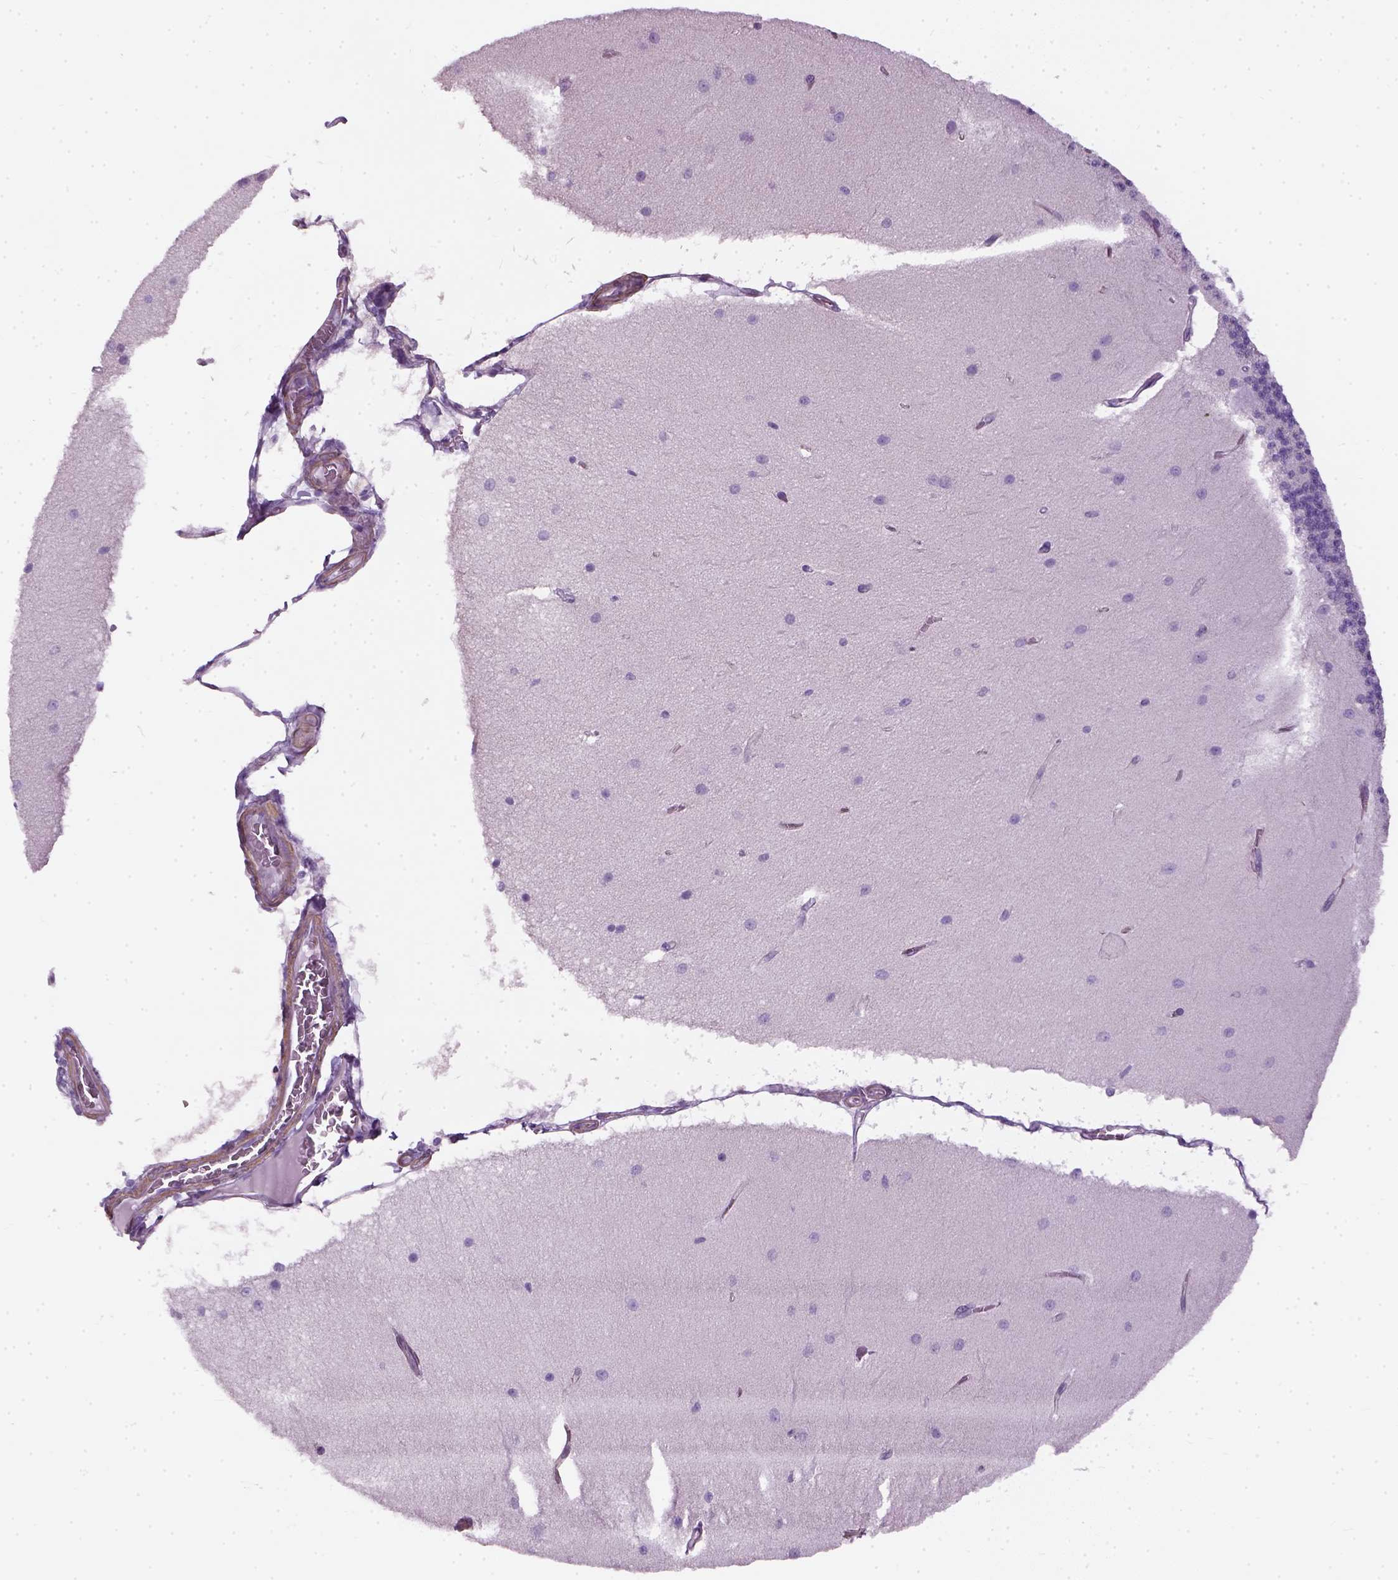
{"staining": {"intensity": "negative", "quantity": "none", "location": "none"}, "tissue": "cerebellum", "cell_type": "Cells in granular layer", "image_type": "normal", "snomed": [{"axis": "morphology", "description": "Normal tissue, NOS"}, {"axis": "topography", "description": "Cerebellum"}], "caption": "DAB (3,3'-diaminobenzidine) immunohistochemical staining of benign cerebellum displays no significant positivity in cells in granular layer. (DAB (3,3'-diaminobenzidine) immunohistochemistry with hematoxylin counter stain).", "gene": "FAM161A", "patient": {"sex": "female", "age": 54}}